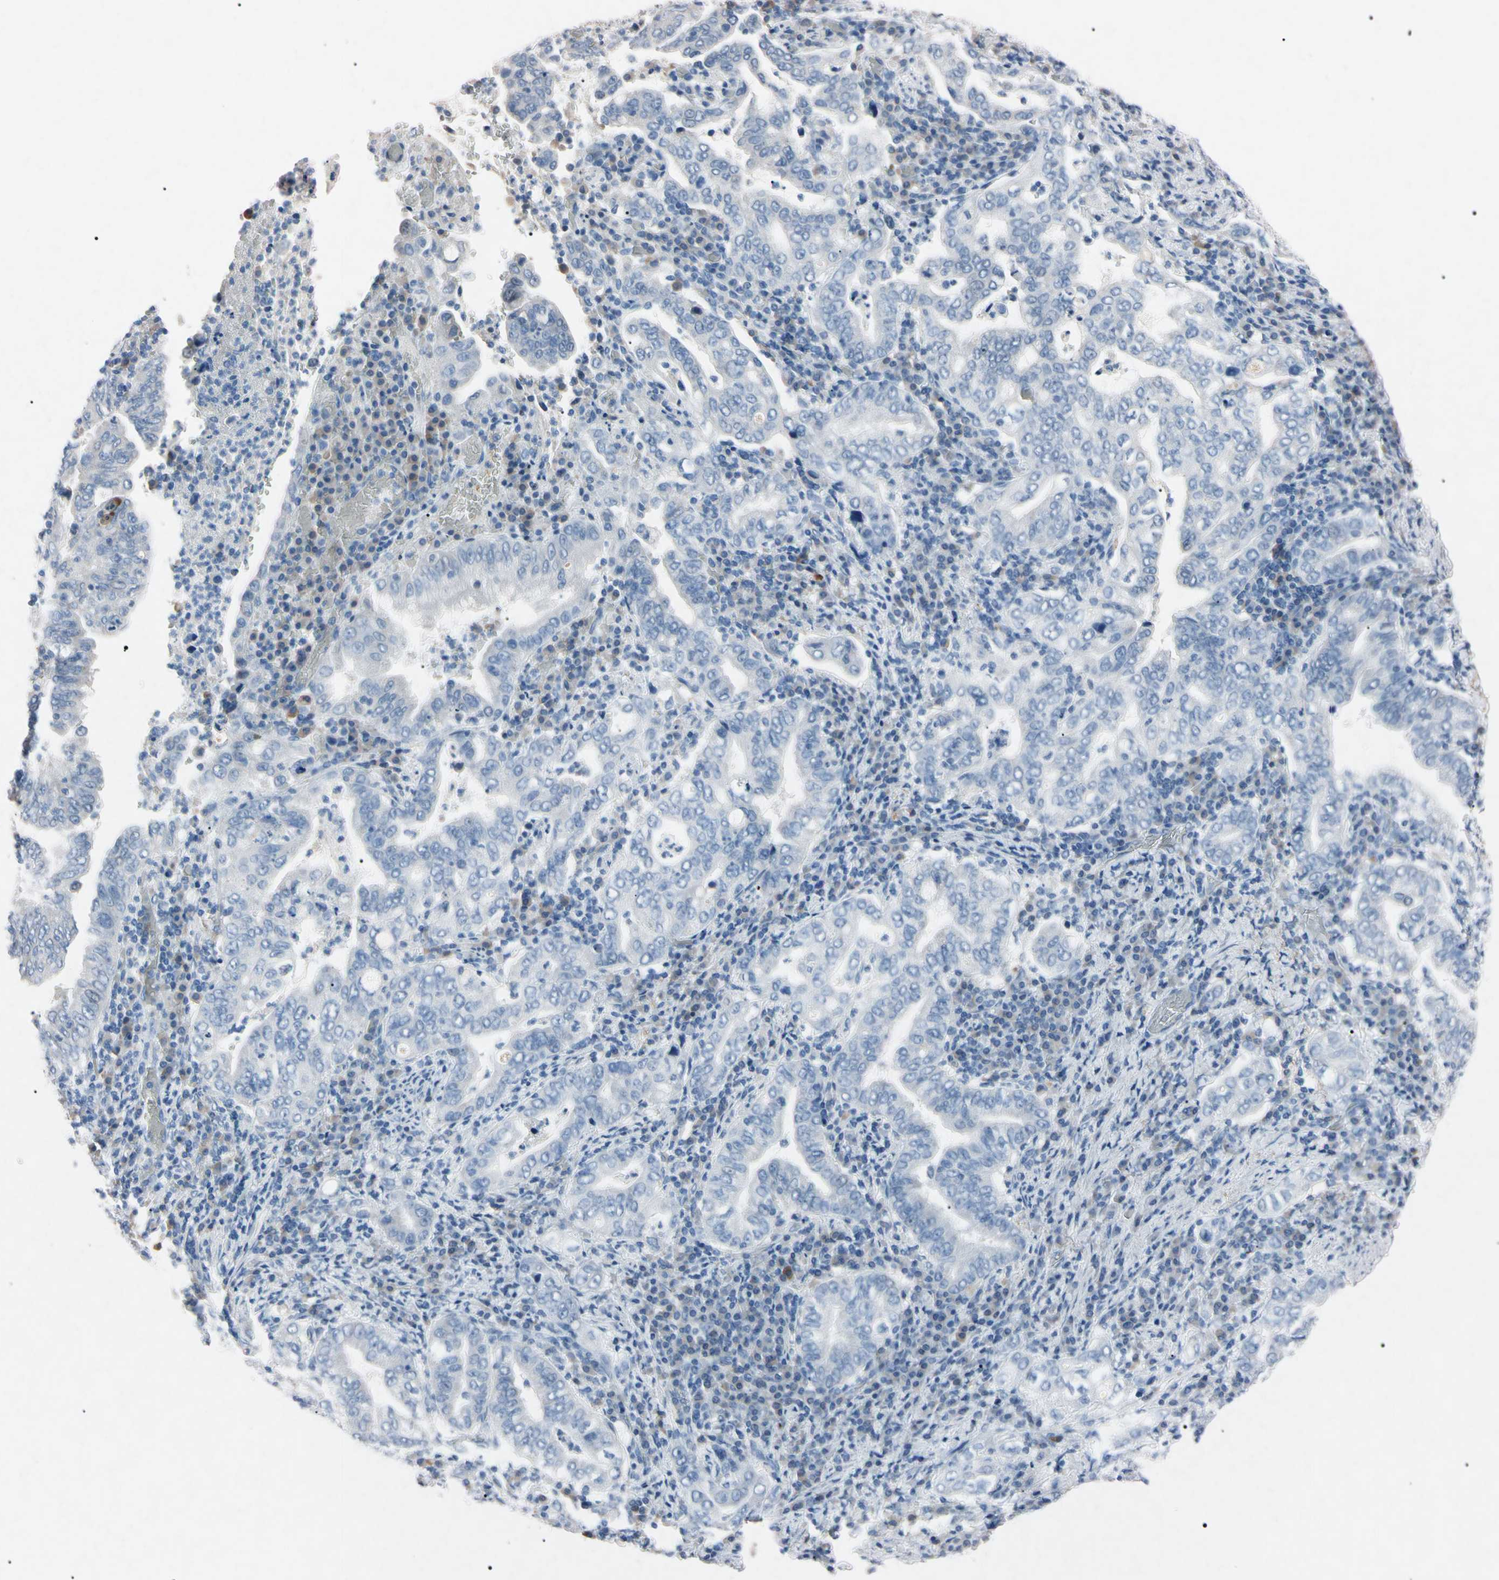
{"staining": {"intensity": "negative", "quantity": "none", "location": "none"}, "tissue": "stomach cancer", "cell_type": "Tumor cells", "image_type": "cancer", "snomed": [{"axis": "morphology", "description": "Normal tissue, NOS"}, {"axis": "morphology", "description": "Adenocarcinoma, NOS"}, {"axis": "topography", "description": "Esophagus"}, {"axis": "topography", "description": "Stomach, upper"}, {"axis": "topography", "description": "Peripheral nerve tissue"}], "caption": "This is an immunohistochemistry histopathology image of human stomach cancer. There is no expression in tumor cells.", "gene": "ELN", "patient": {"sex": "male", "age": 62}}